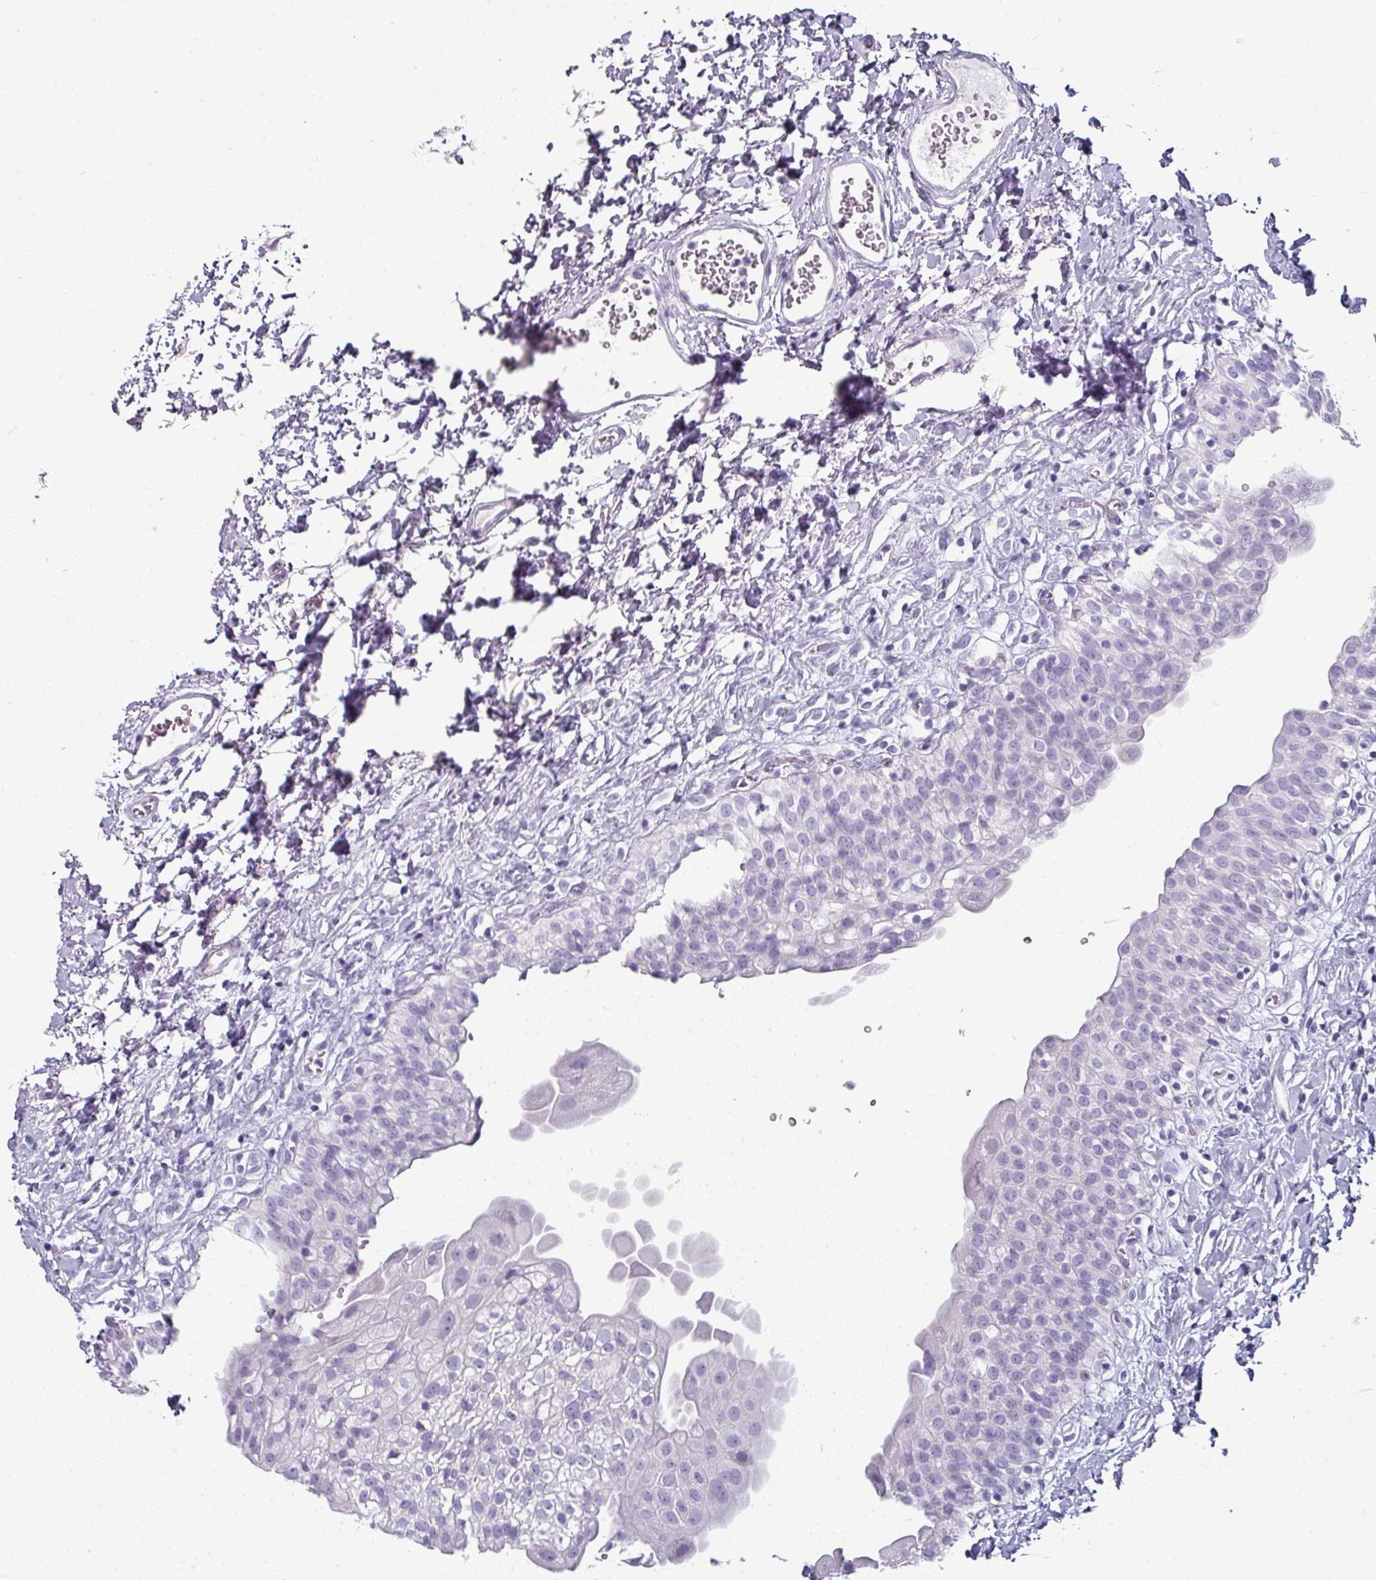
{"staining": {"intensity": "negative", "quantity": "none", "location": "none"}, "tissue": "urinary bladder", "cell_type": "Urothelial cells", "image_type": "normal", "snomed": [{"axis": "morphology", "description": "Normal tissue, NOS"}, {"axis": "topography", "description": "Urinary bladder"}], "caption": "DAB (3,3'-diaminobenzidine) immunohistochemical staining of benign human urinary bladder reveals no significant expression in urothelial cells. (DAB (3,3'-diaminobenzidine) IHC, high magnification).", "gene": "SLC17A7", "patient": {"sex": "male", "age": 51}}